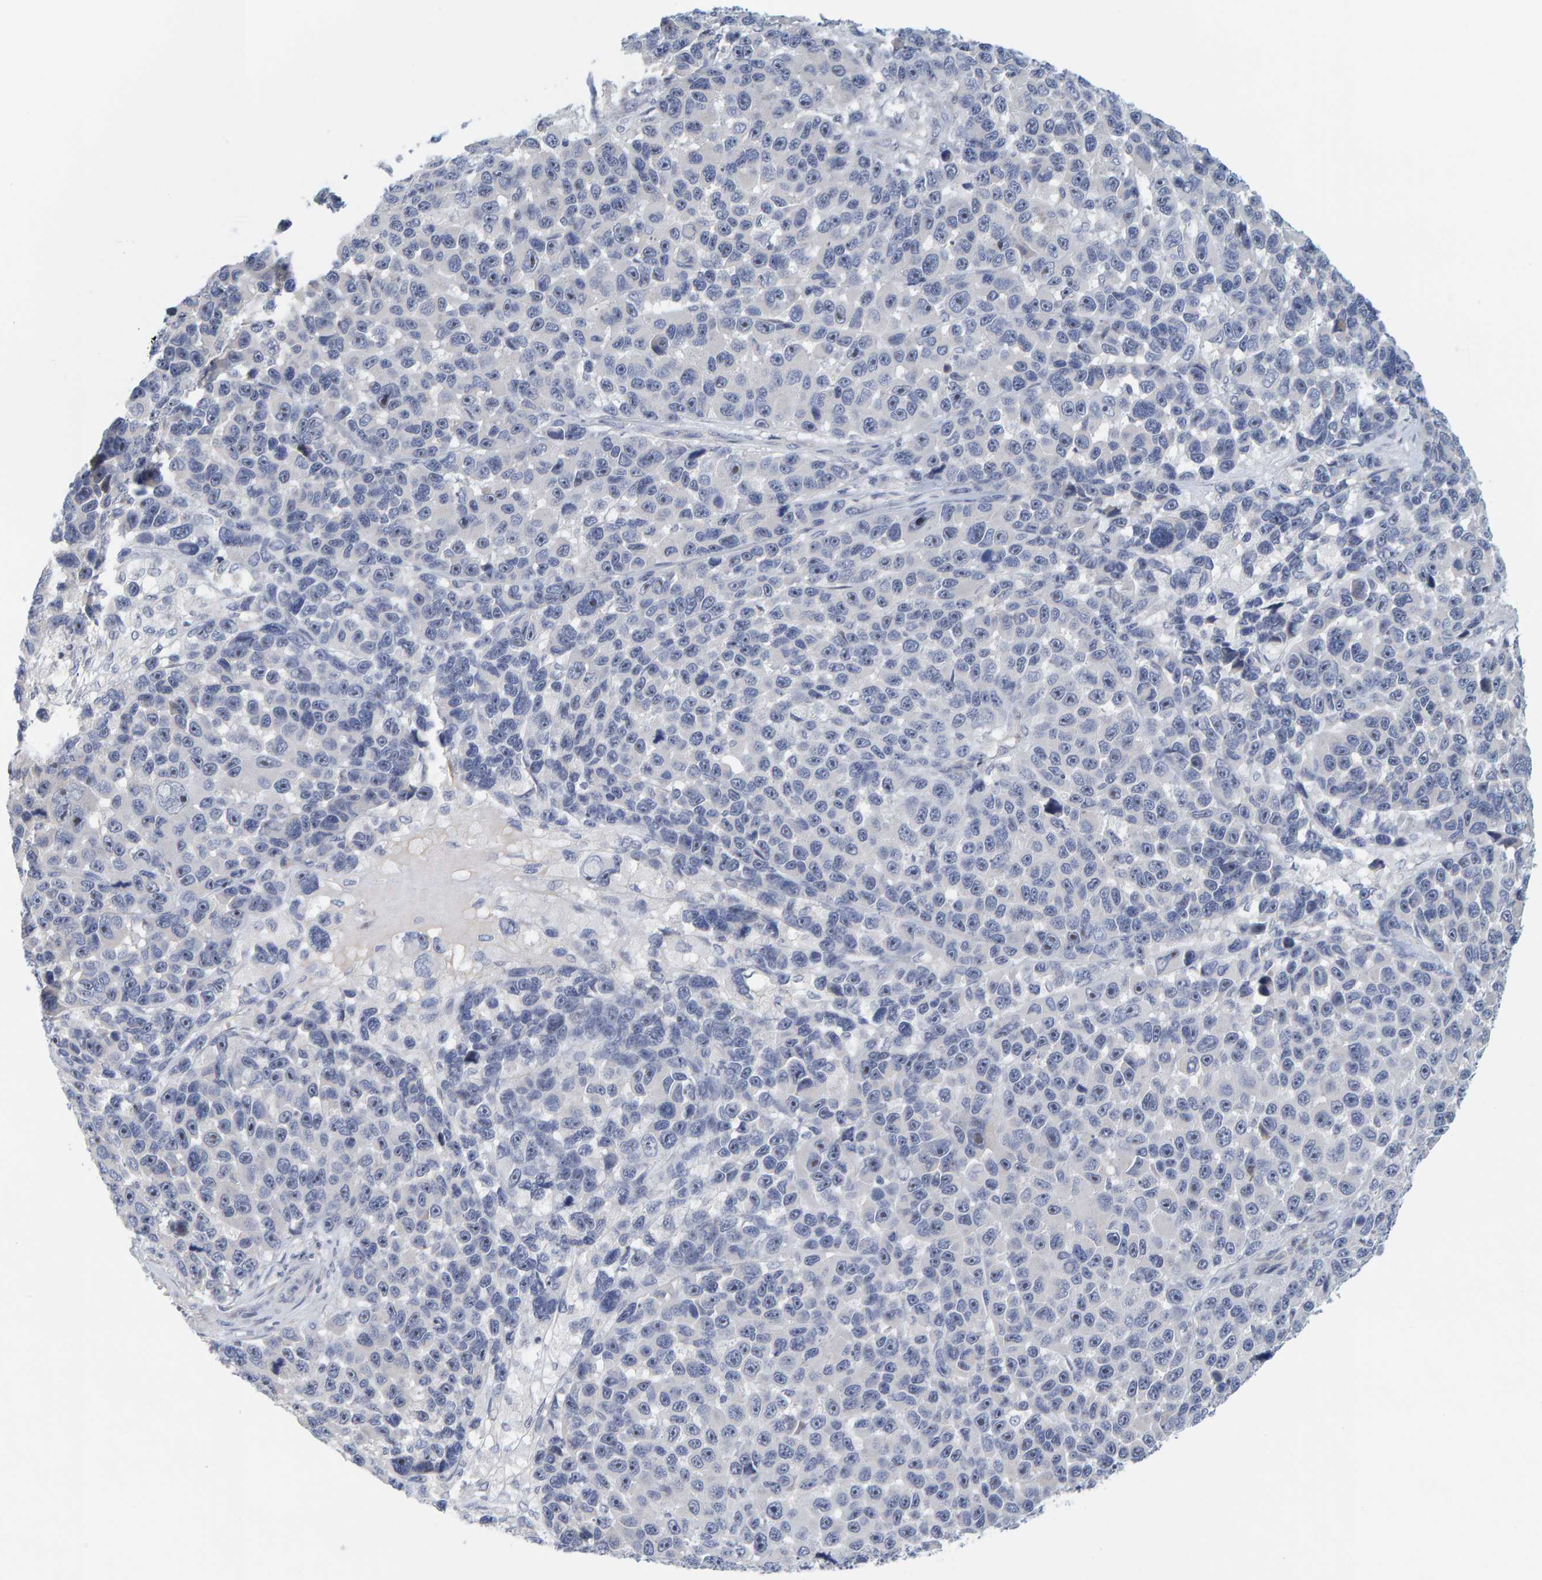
{"staining": {"intensity": "negative", "quantity": "none", "location": "none"}, "tissue": "melanoma", "cell_type": "Tumor cells", "image_type": "cancer", "snomed": [{"axis": "morphology", "description": "Malignant melanoma, NOS"}, {"axis": "topography", "description": "Skin"}], "caption": "Photomicrograph shows no significant protein positivity in tumor cells of malignant melanoma.", "gene": "ZNF77", "patient": {"sex": "male", "age": 53}}